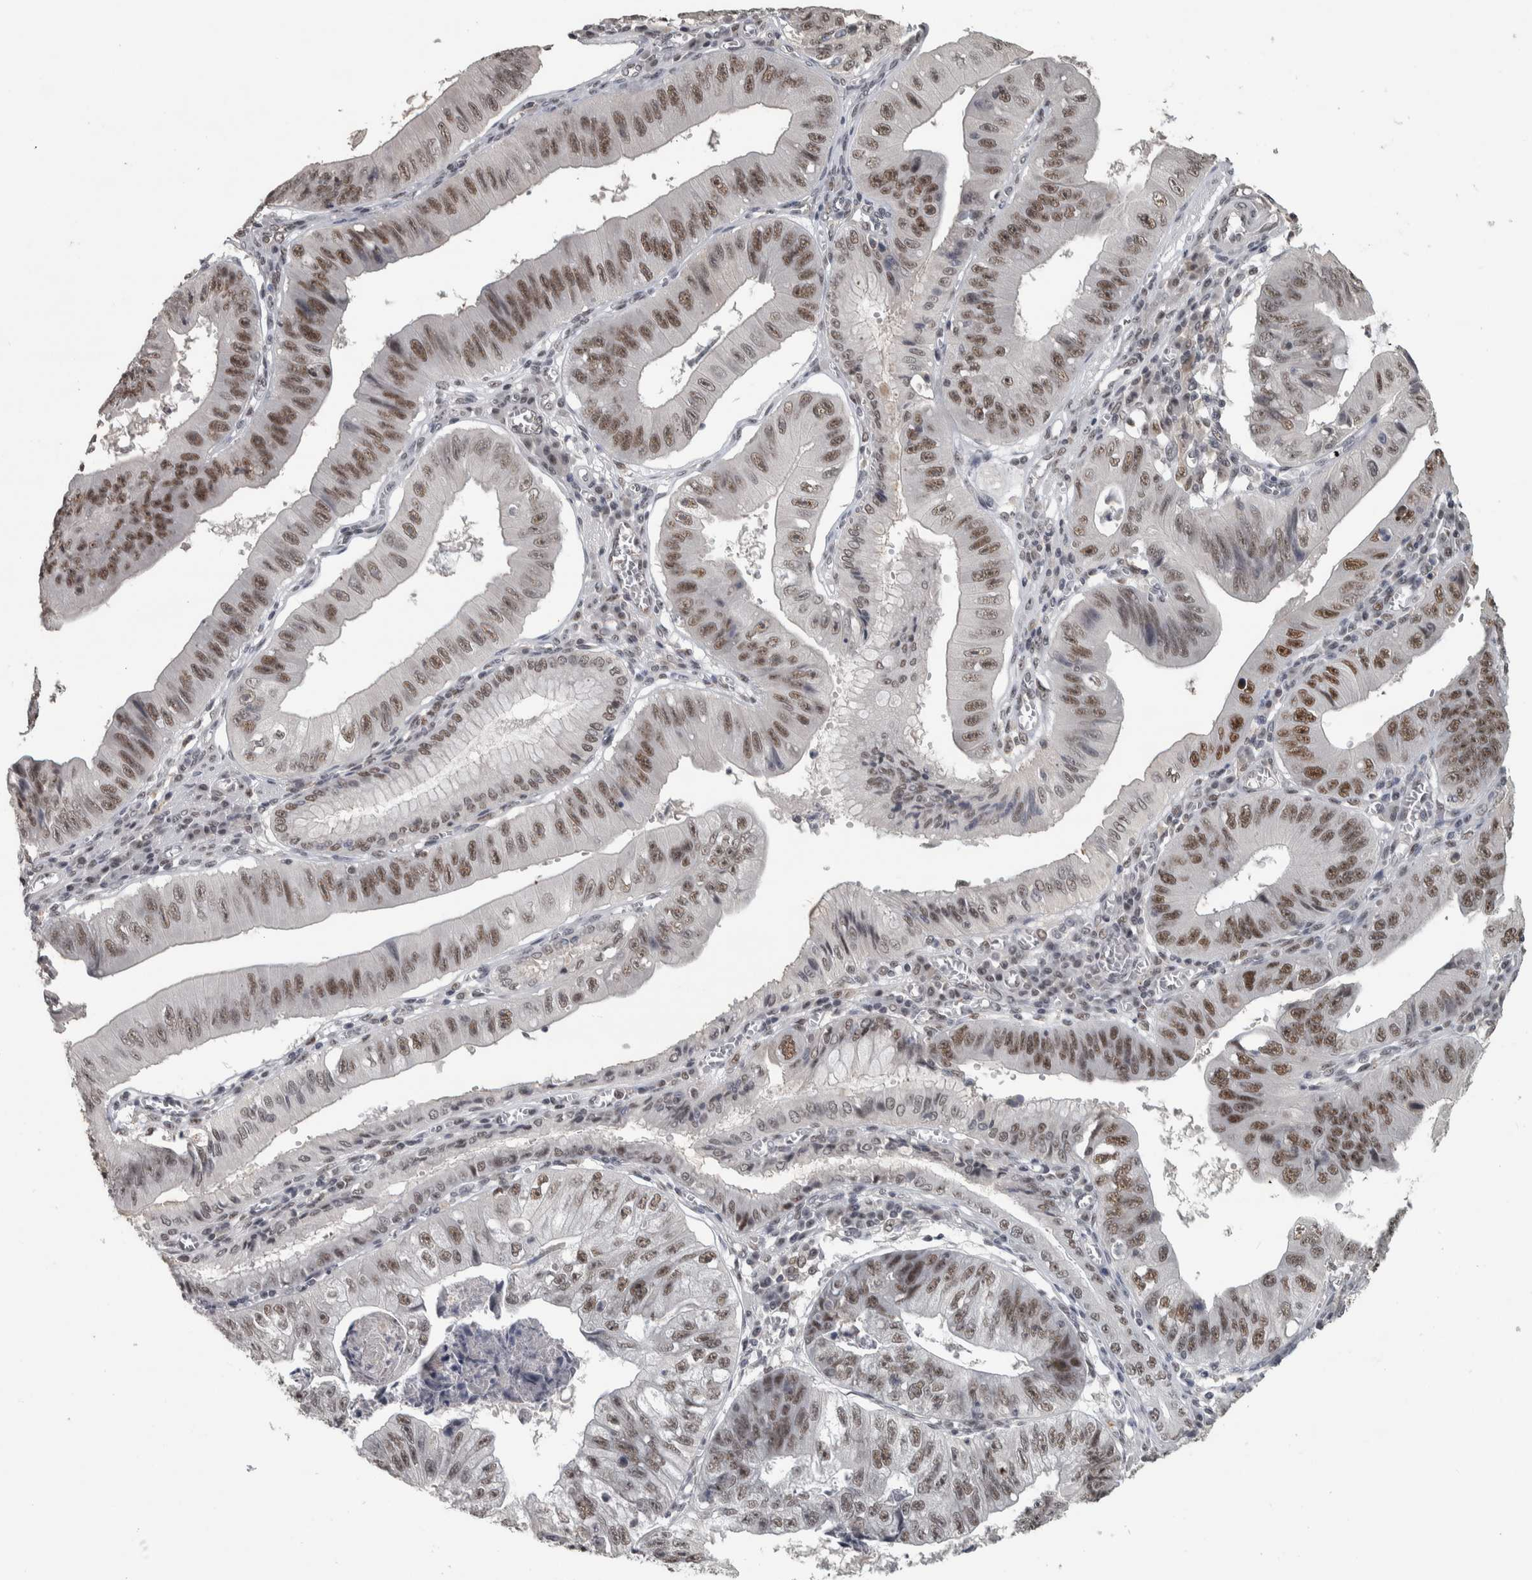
{"staining": {"intensity": "moderate", "quantity": ">75%", "location": "nuclear"}, "tissue": "stomach cancer", "cell_type": "Tumor cells", "image_type": "cancer", "snomed": [{"axis": "morphology", "description": "Adenocarcinoma, NOS"}, {"axis": "topography", "description": "Stomach"}], "caption": "Immunohistochemical staining of human stomach cancer displays moderate nuclear protein staining in about >75% of tumor cells.", "gene": "DDX42", "patient": {"sex": "male", "age": 59}}